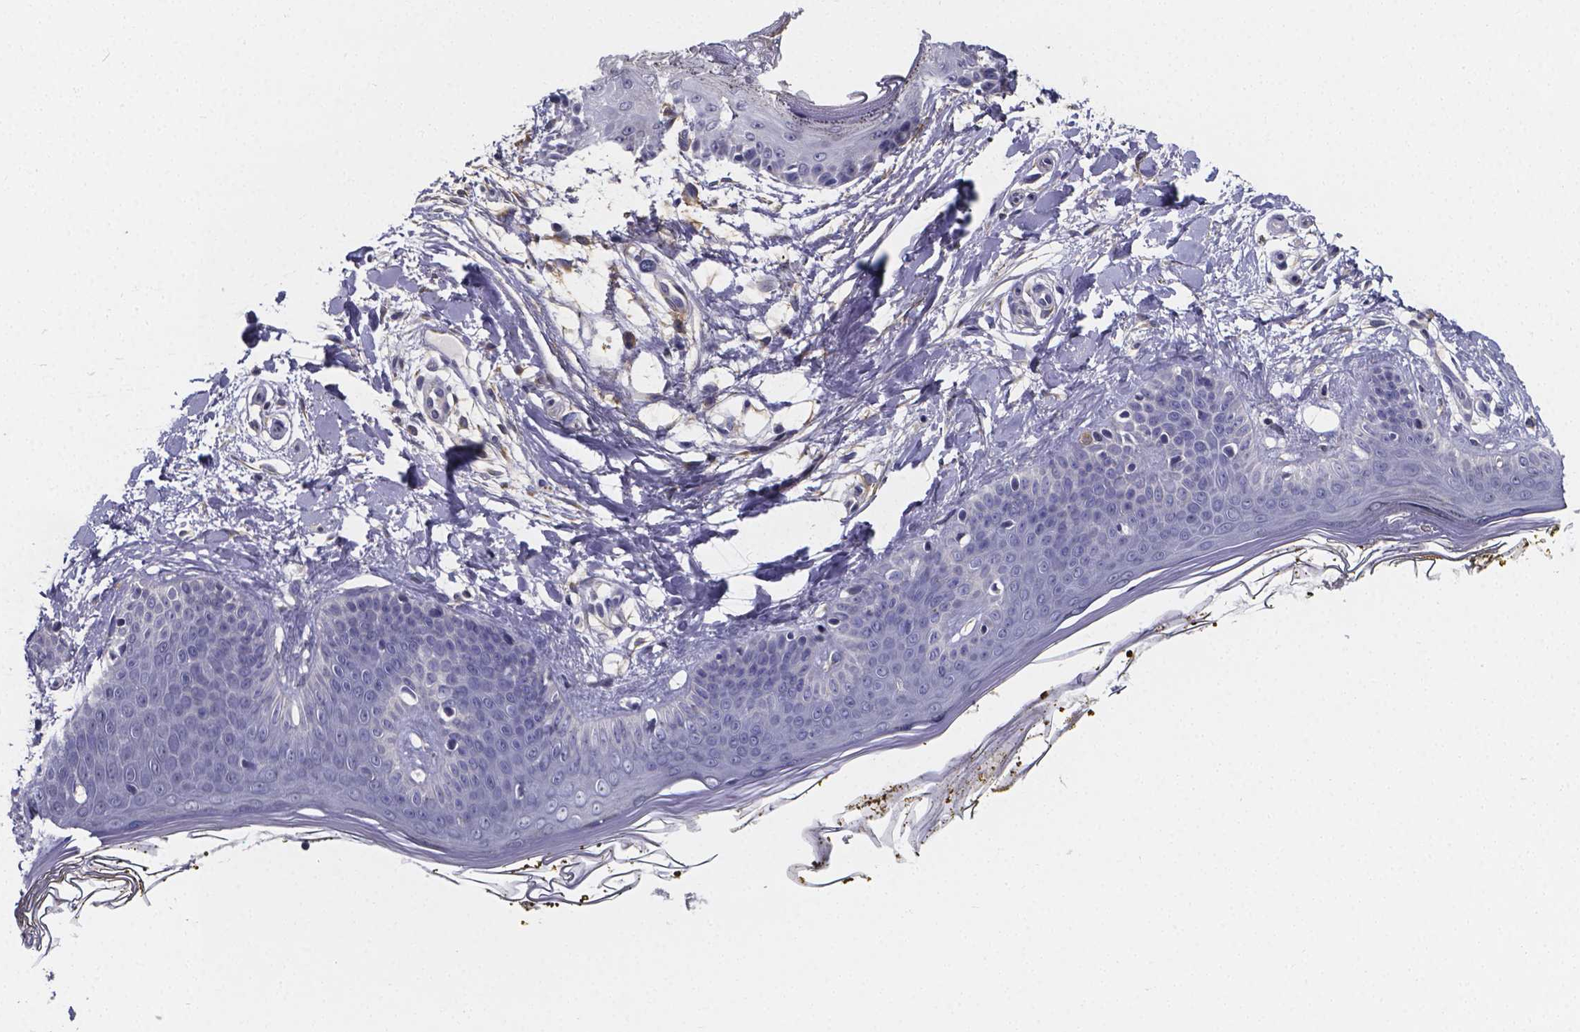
{"staining": {"intensity": "negative", "quantity": "none", "location": "none"}, "tissue": "skin", "cell_type": "Fibroblasts", "image_type": "normal", "snomed": [{"axis": "morphology", "description": "Normal tissue, NOS"}, {"axis": "topography", "description": "Skin"}], "caption": "The photomicrograph shows no staining of fibroblasts in benign skin. (Brightfield microscopy of DAB immunohistochemistry (IHC) at high magnification).", "gene": "RERG", "patient": {"sex": "female", "age": 34}}